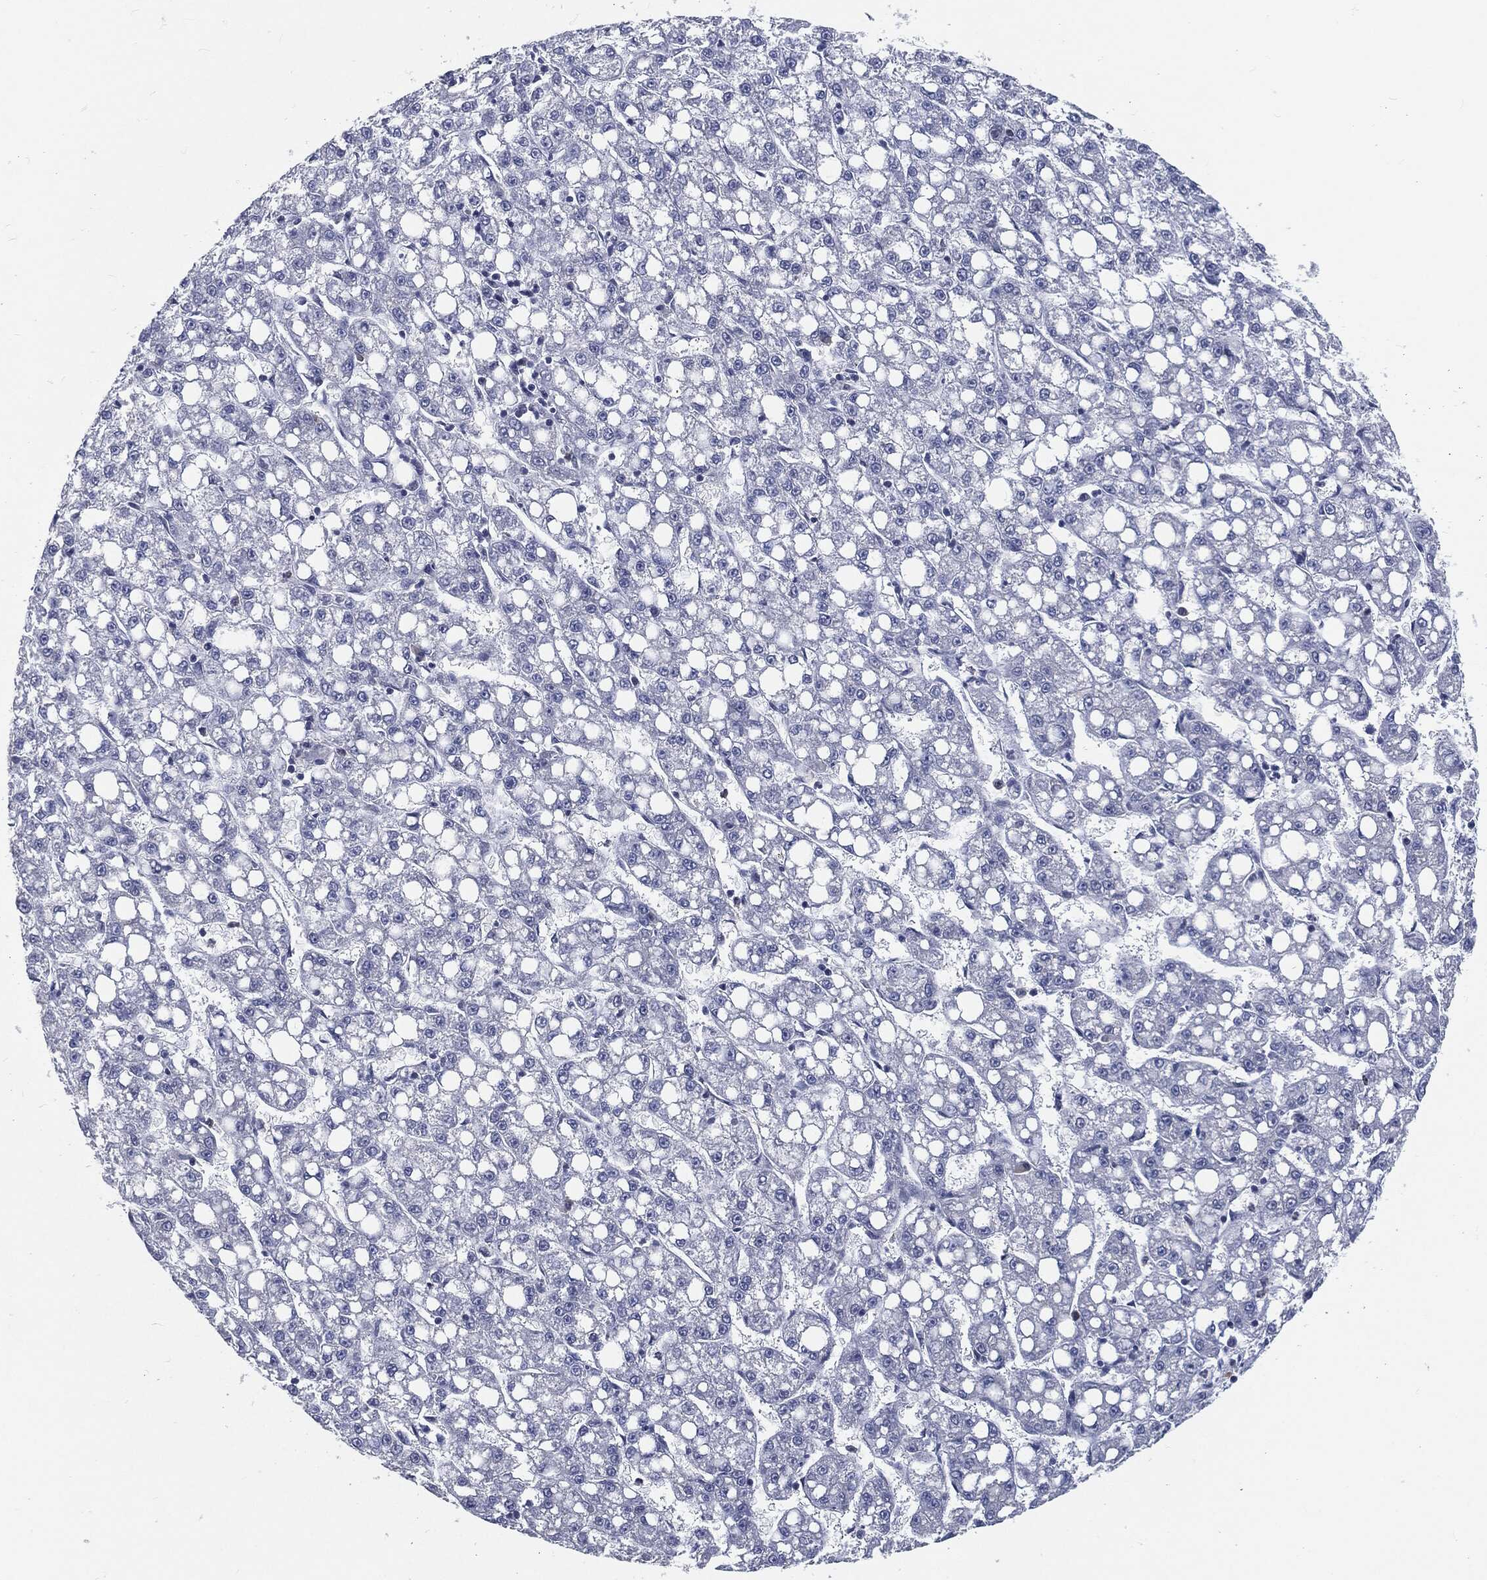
{"staining": {"intensity": "negative", "quantity": "none", "location": "none"}, "tissue": "liver cancer", "cell_type": "Tumor cells", "image_type": "cancer", "snomed": [{"axis": "morphology", "description": "Carcinoma, Hepatocellular, NOS"}, {"axis": "topography", "description": "Liver"}], "caption": "This is a photomicrograph of immunohistochemistry staining of liver cancer (hepatocellular carcinoma), which shows no positivity in tumor cells.", "gene": "PROM1", "patient": {"sex": "female", "age": 65}}